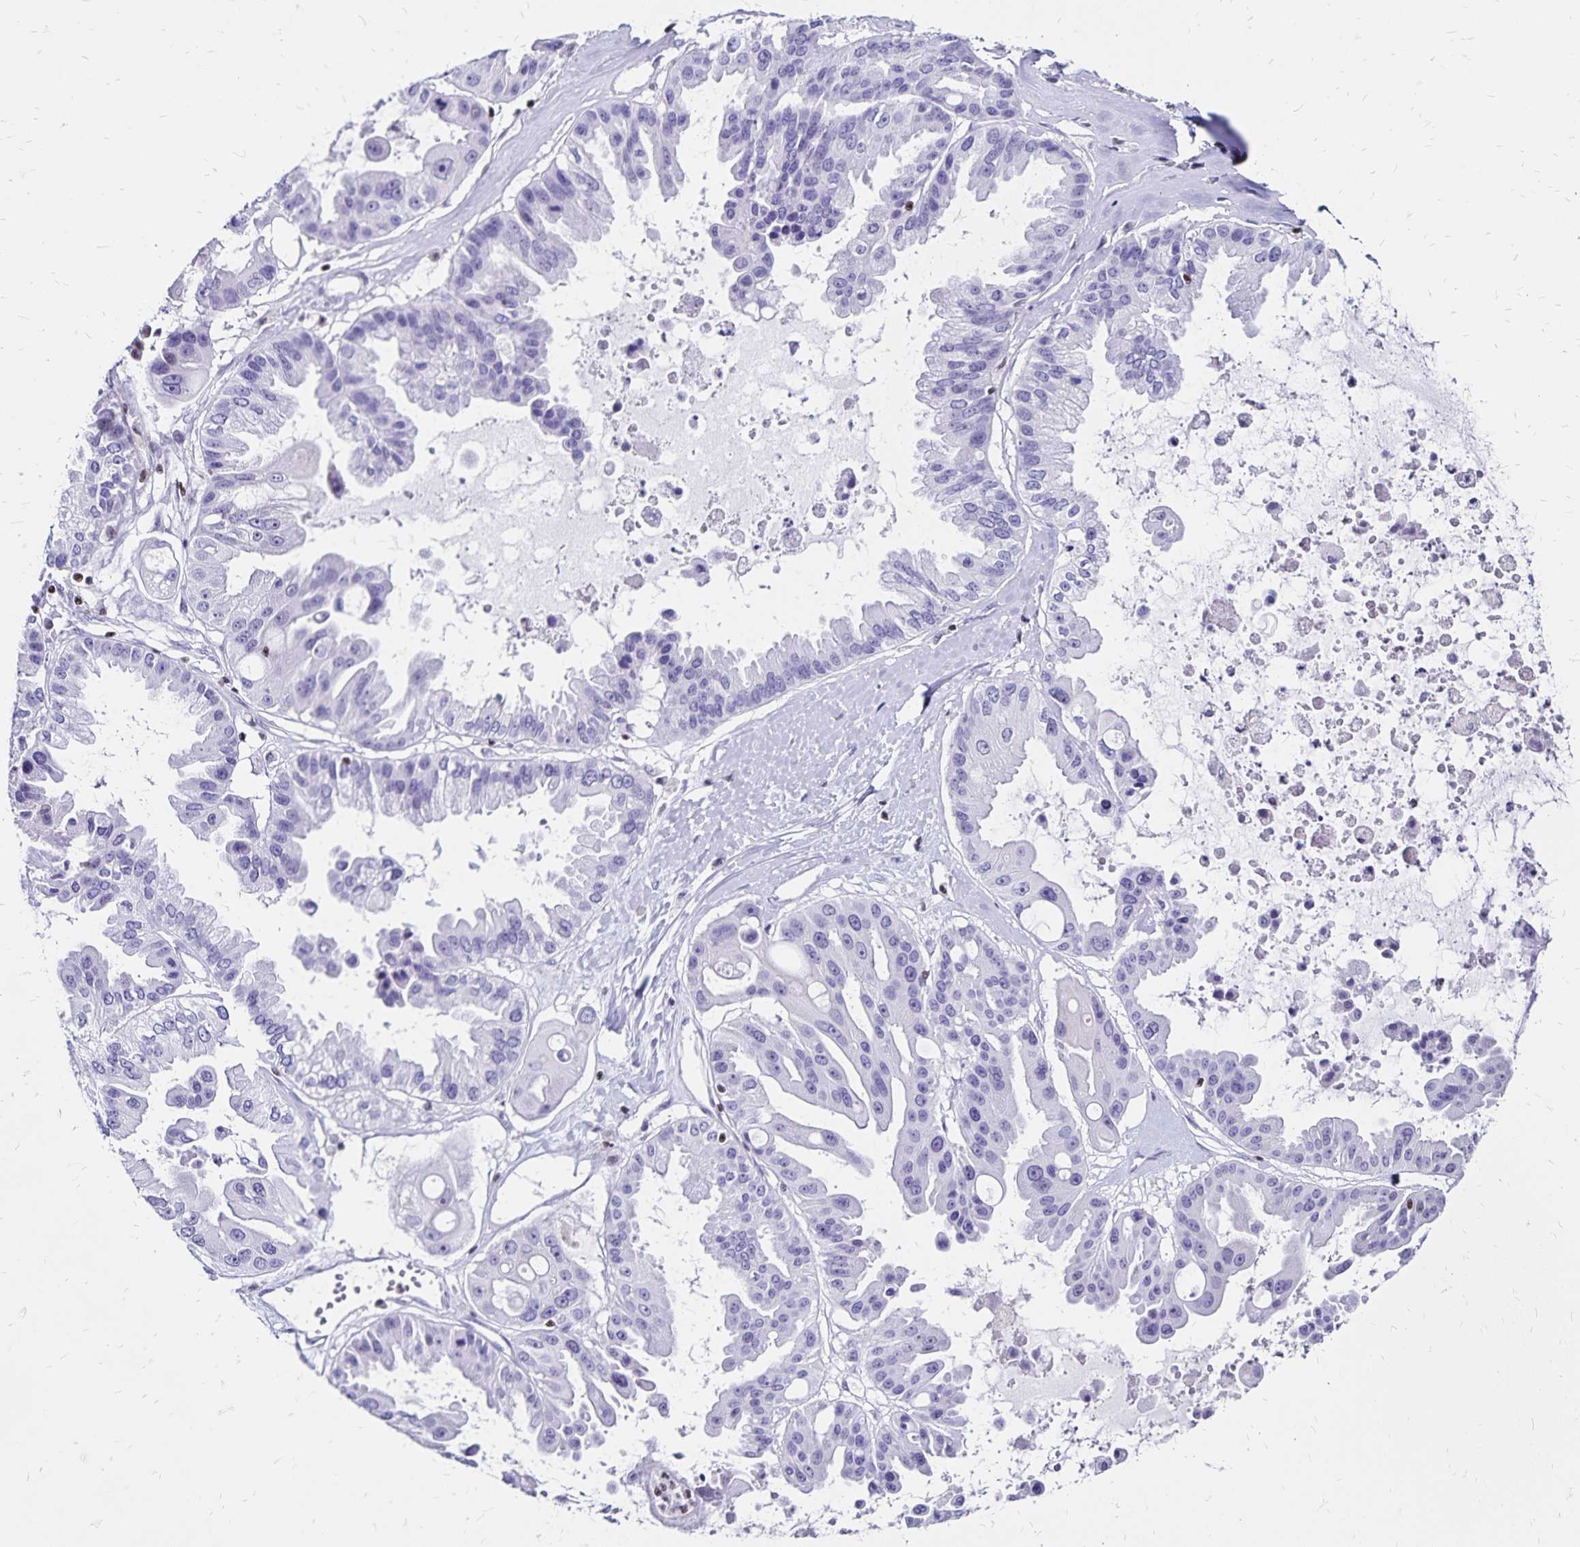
{"staining": {"intensity": "negative", "quantity": "none", "location": "none"}, "tissue": "ovarian cancer", "cell_type": "Tumor cells", "image_type": "cancer", "snomed": [{"axis": "morphology", "description": "Cystadenocarcinoma, serous, NOS"}, {"axis": "topography", "description": "Ovary"}], "caption": "This image is of ovarian cancer (serous cystadenocarcinoma) stained with immunohistochemistry (IHC) to label a protein in brown with the nuclei are counter-stained blue. There is no staining in tumor cells. Nuclei are stained in blue.", "gene": "IKZF1", "patient": {"sex": "female", "age": 56}}